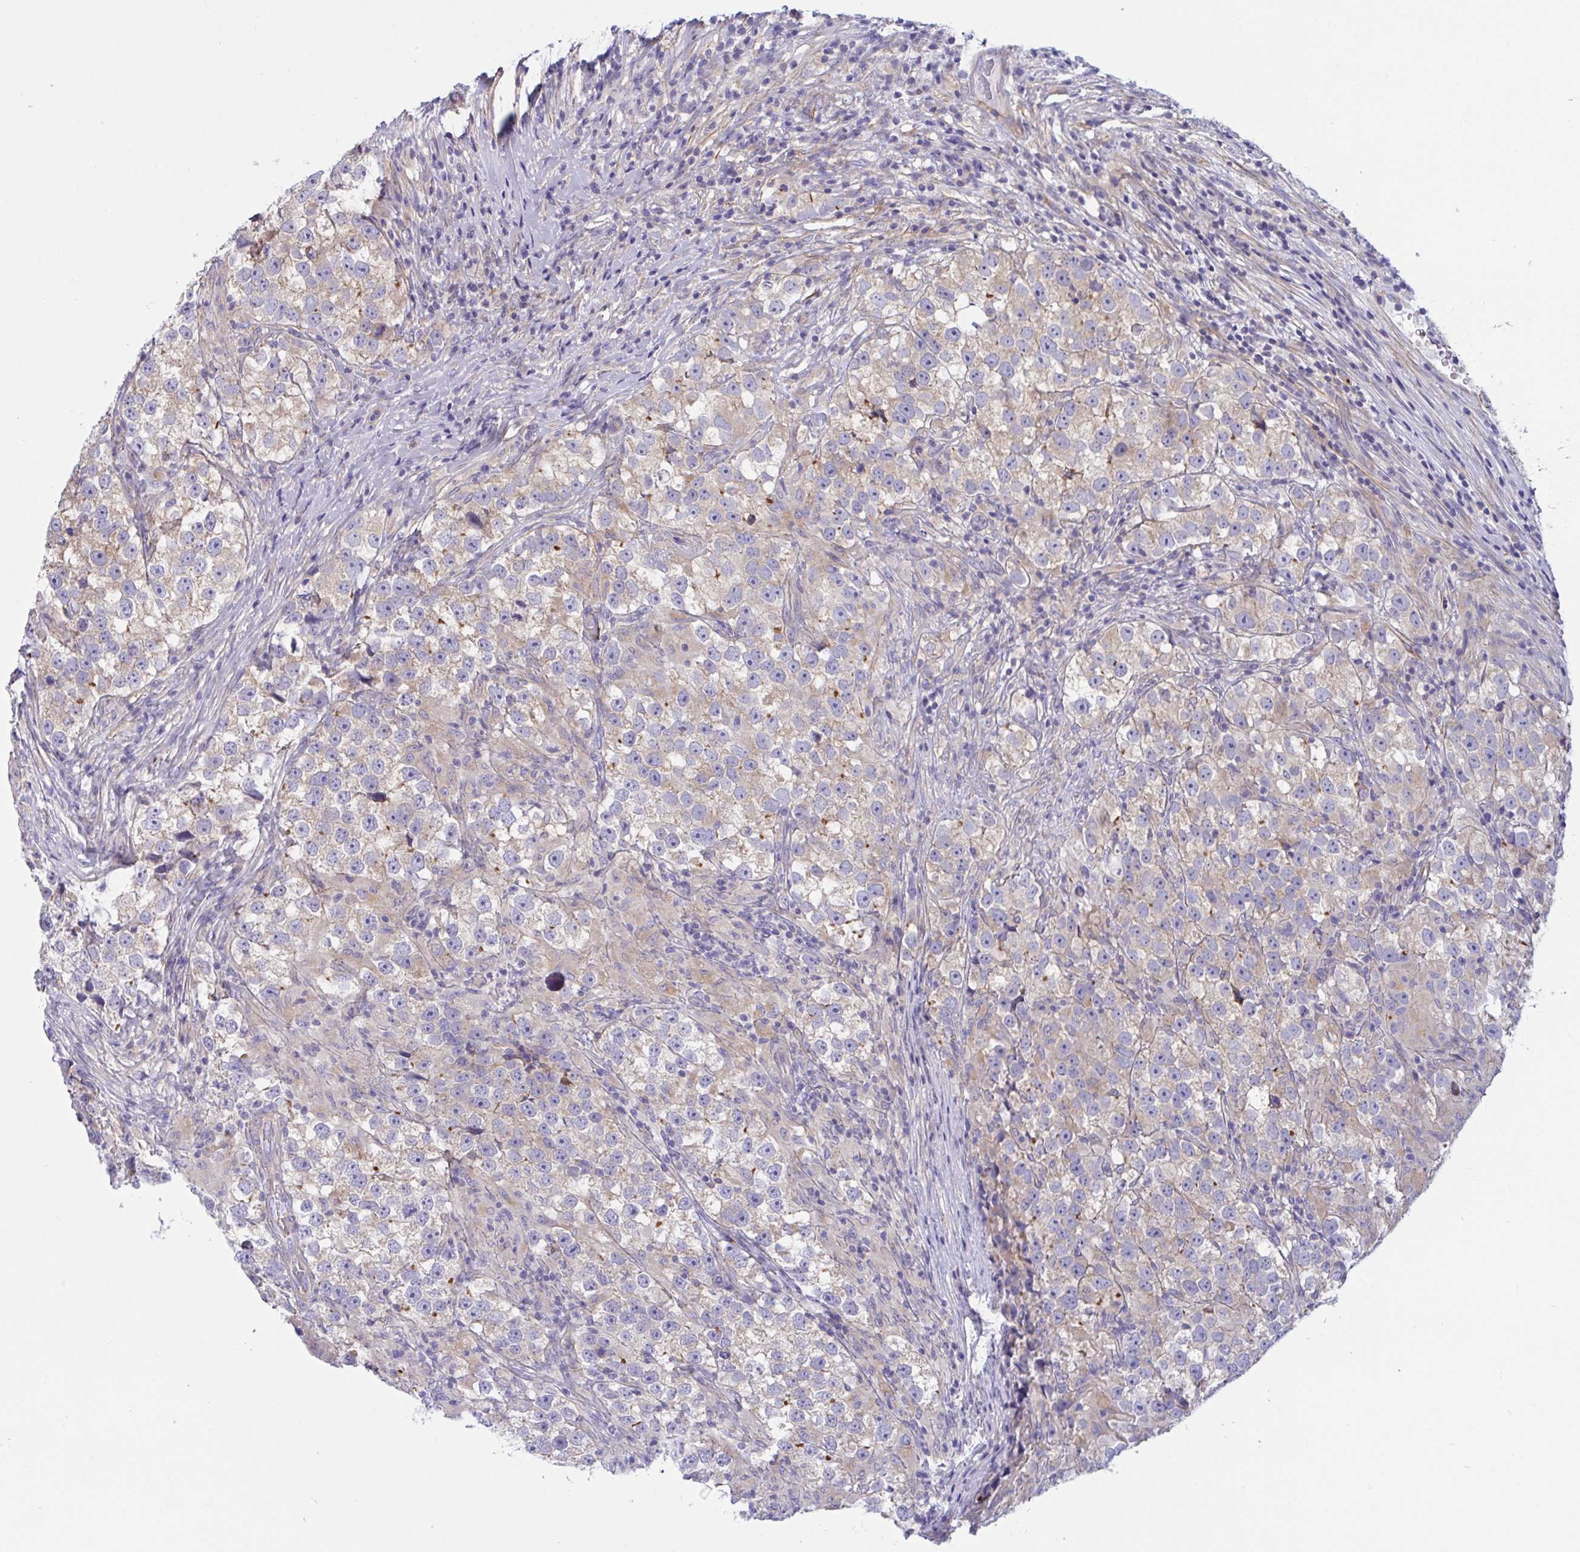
{"staining": {"intensity": "weak", "quantity": ">75%", "location": "cytoplasmic/membranous"}, "tissue": "testis cancer", "cell_type": "Tumor cells", "image_type": "cancer", "snomed": [{"axis": "morphology", "description": "Seminoma, NOS"}, {"axis": "topography", "description": "Testis"}], "caption": "IHC photomicrograph of human seminoma (testis) stained for a protein (brown), which reveals low levels of weak cytoplasmic/membranous expression in approximately >75% of tumor cells.", "gene": "OXLD1", "patient": {"sex": "male", "age": 46}}